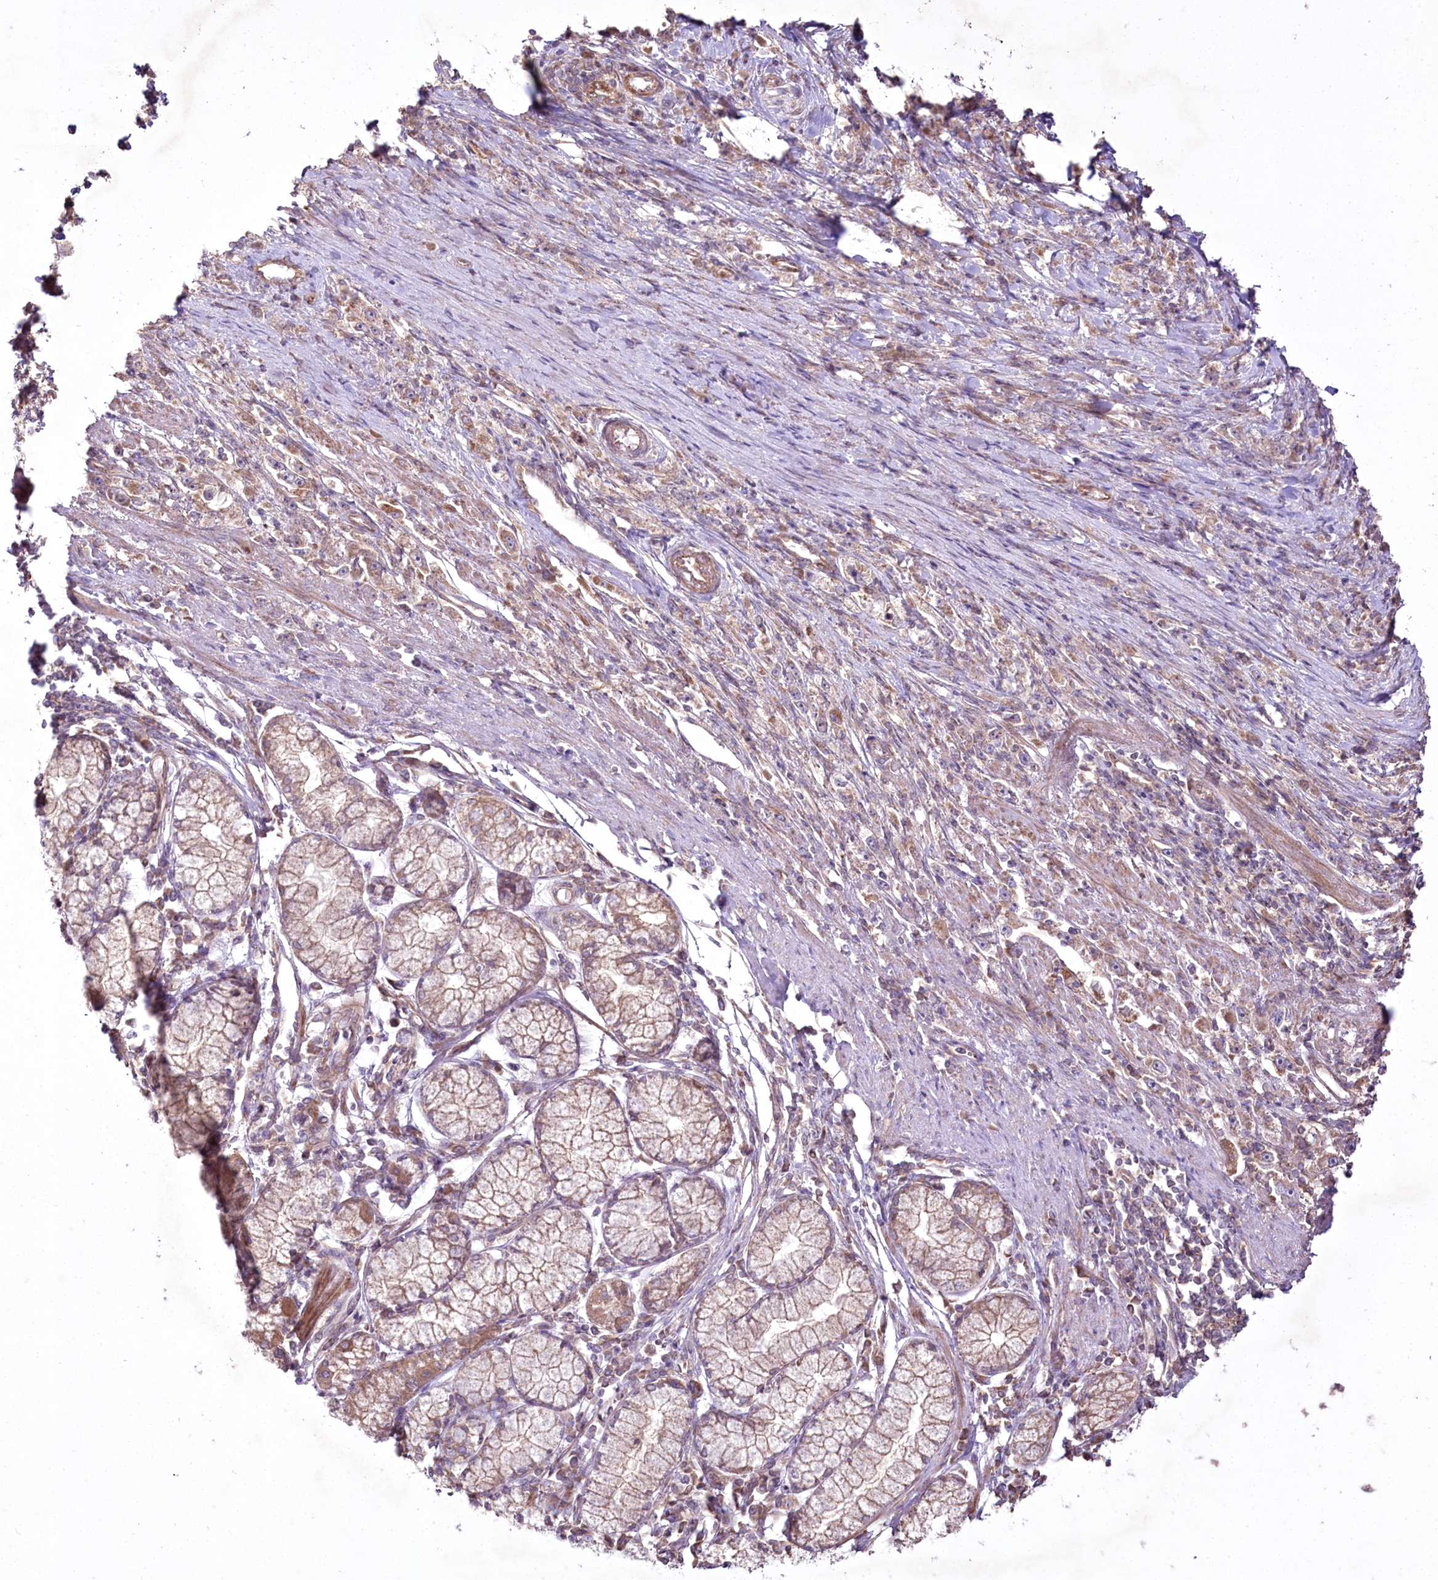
{"staining": {"intensity": "moderate", "quantity": ">75%", "location": "cytoplasmic/membranous"}, "tissue": "stomach cancer", "cell_type": "Tumor cells", "image_type": "cancer", "snomed": [{"axis": "morphology", "description": "Adenocarcinoma, NOS"}, {"axis": "topography", "description": "Stomach"}], "caption": "Protein analysis of stomach cancer (adenocarcinoma) tissue reveals moderate cytoplasmic/membranous staining in about >75% of tumor cells.", "gene": "SH3TC1", "patient": {"sex": "female", "age": 59}}